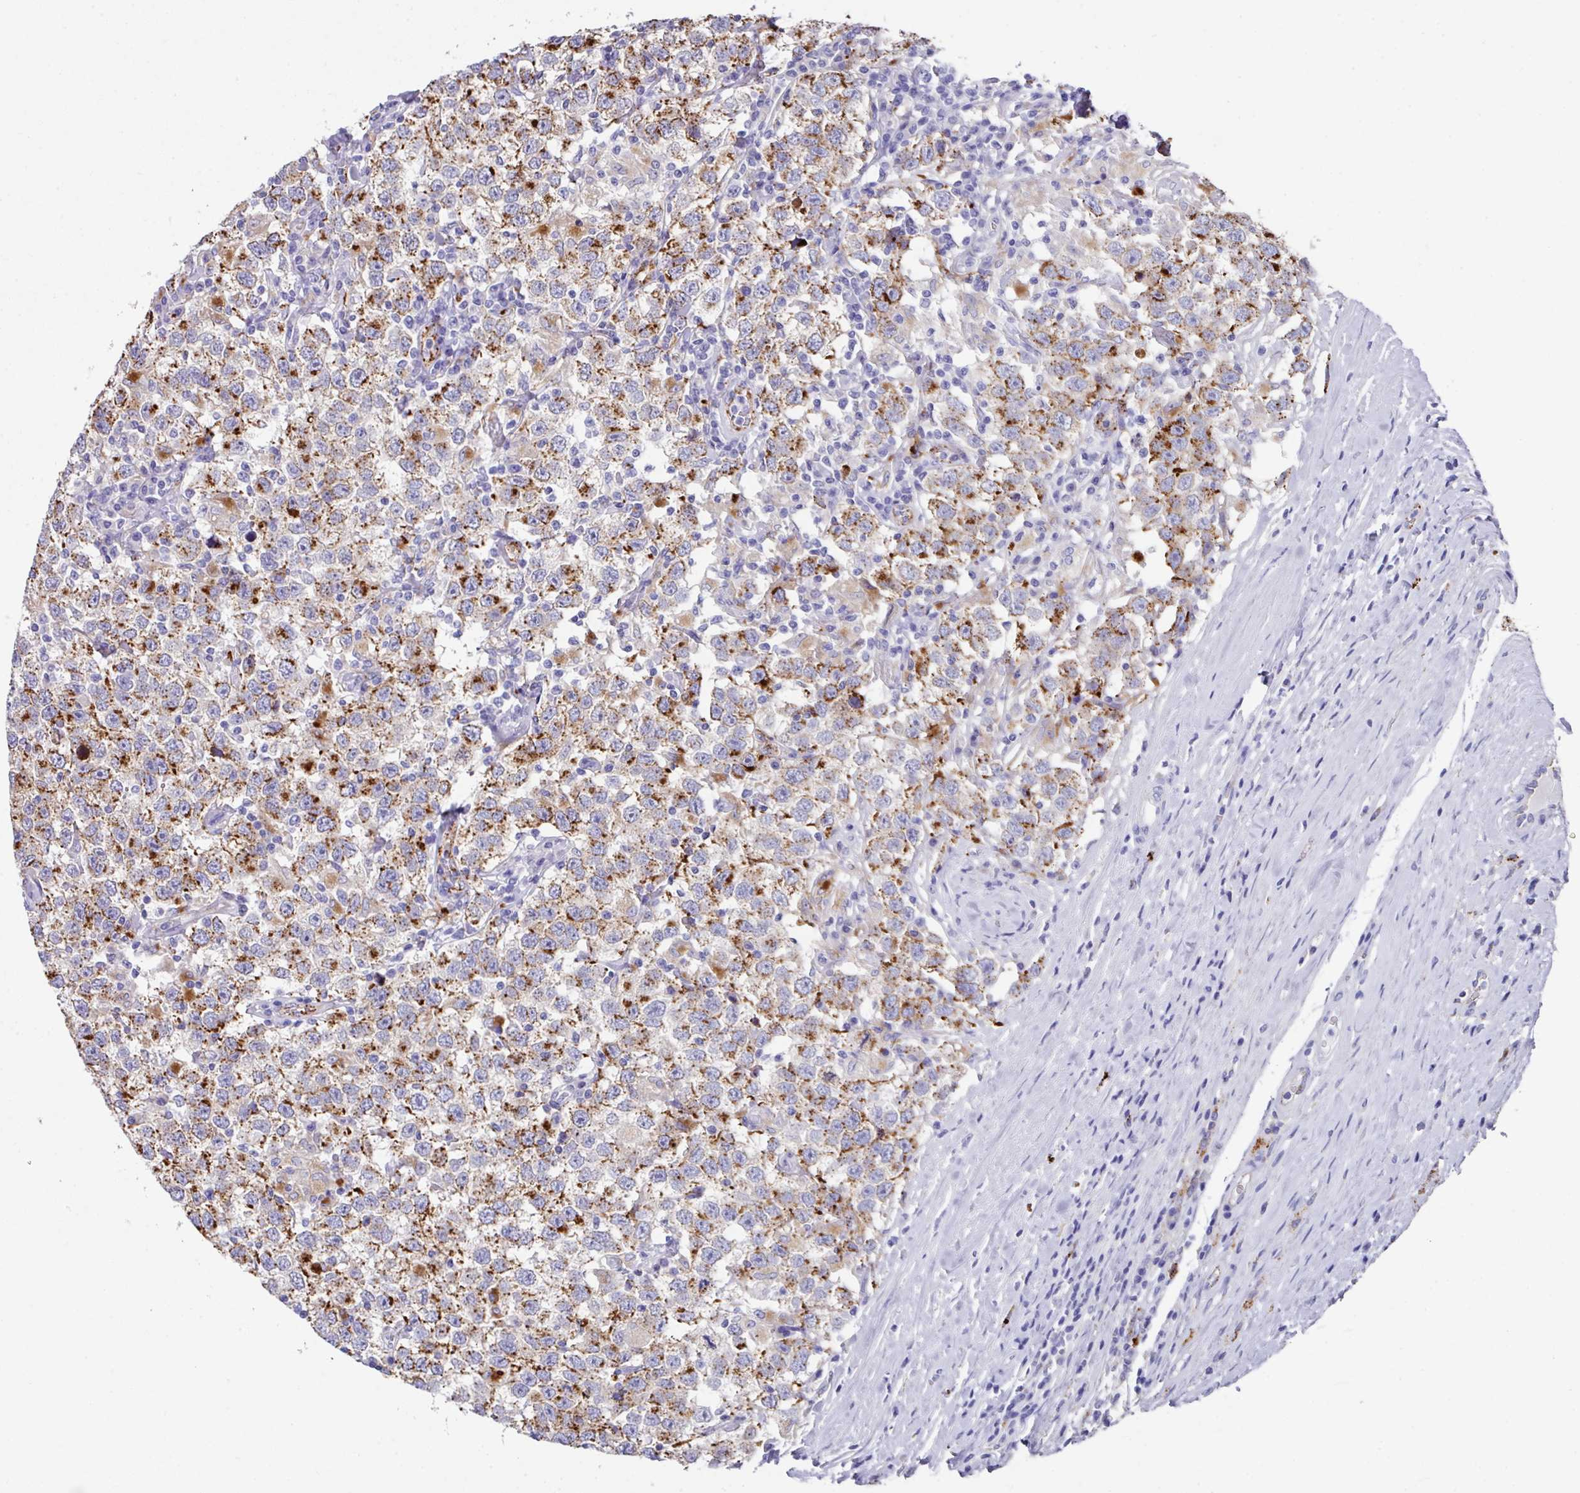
{"staining": {"intensity": "strong", "quantity": "25%-75%", "location": "cytoplasmic/membranous"}, "tissue": "testis cancer", "cell_type": "Tumor cells", "image_type": "cancer", "snomed": [{"axis": "morphology", "description": "Seminoma, NOS"}, {"axis": "topography", "description": "Testis"}], "caption": "IHC of testis cancer (seminoma) shows high levels of strong cytoplasmic/membranous staining in about 25%-75% of tumor cells. (DAB (3,3'-diaminobenzidine) IHC with brightfield microscopy, high magnification).", "gene": "CPVL", "patient": {"sex": "male", "age": 41}}